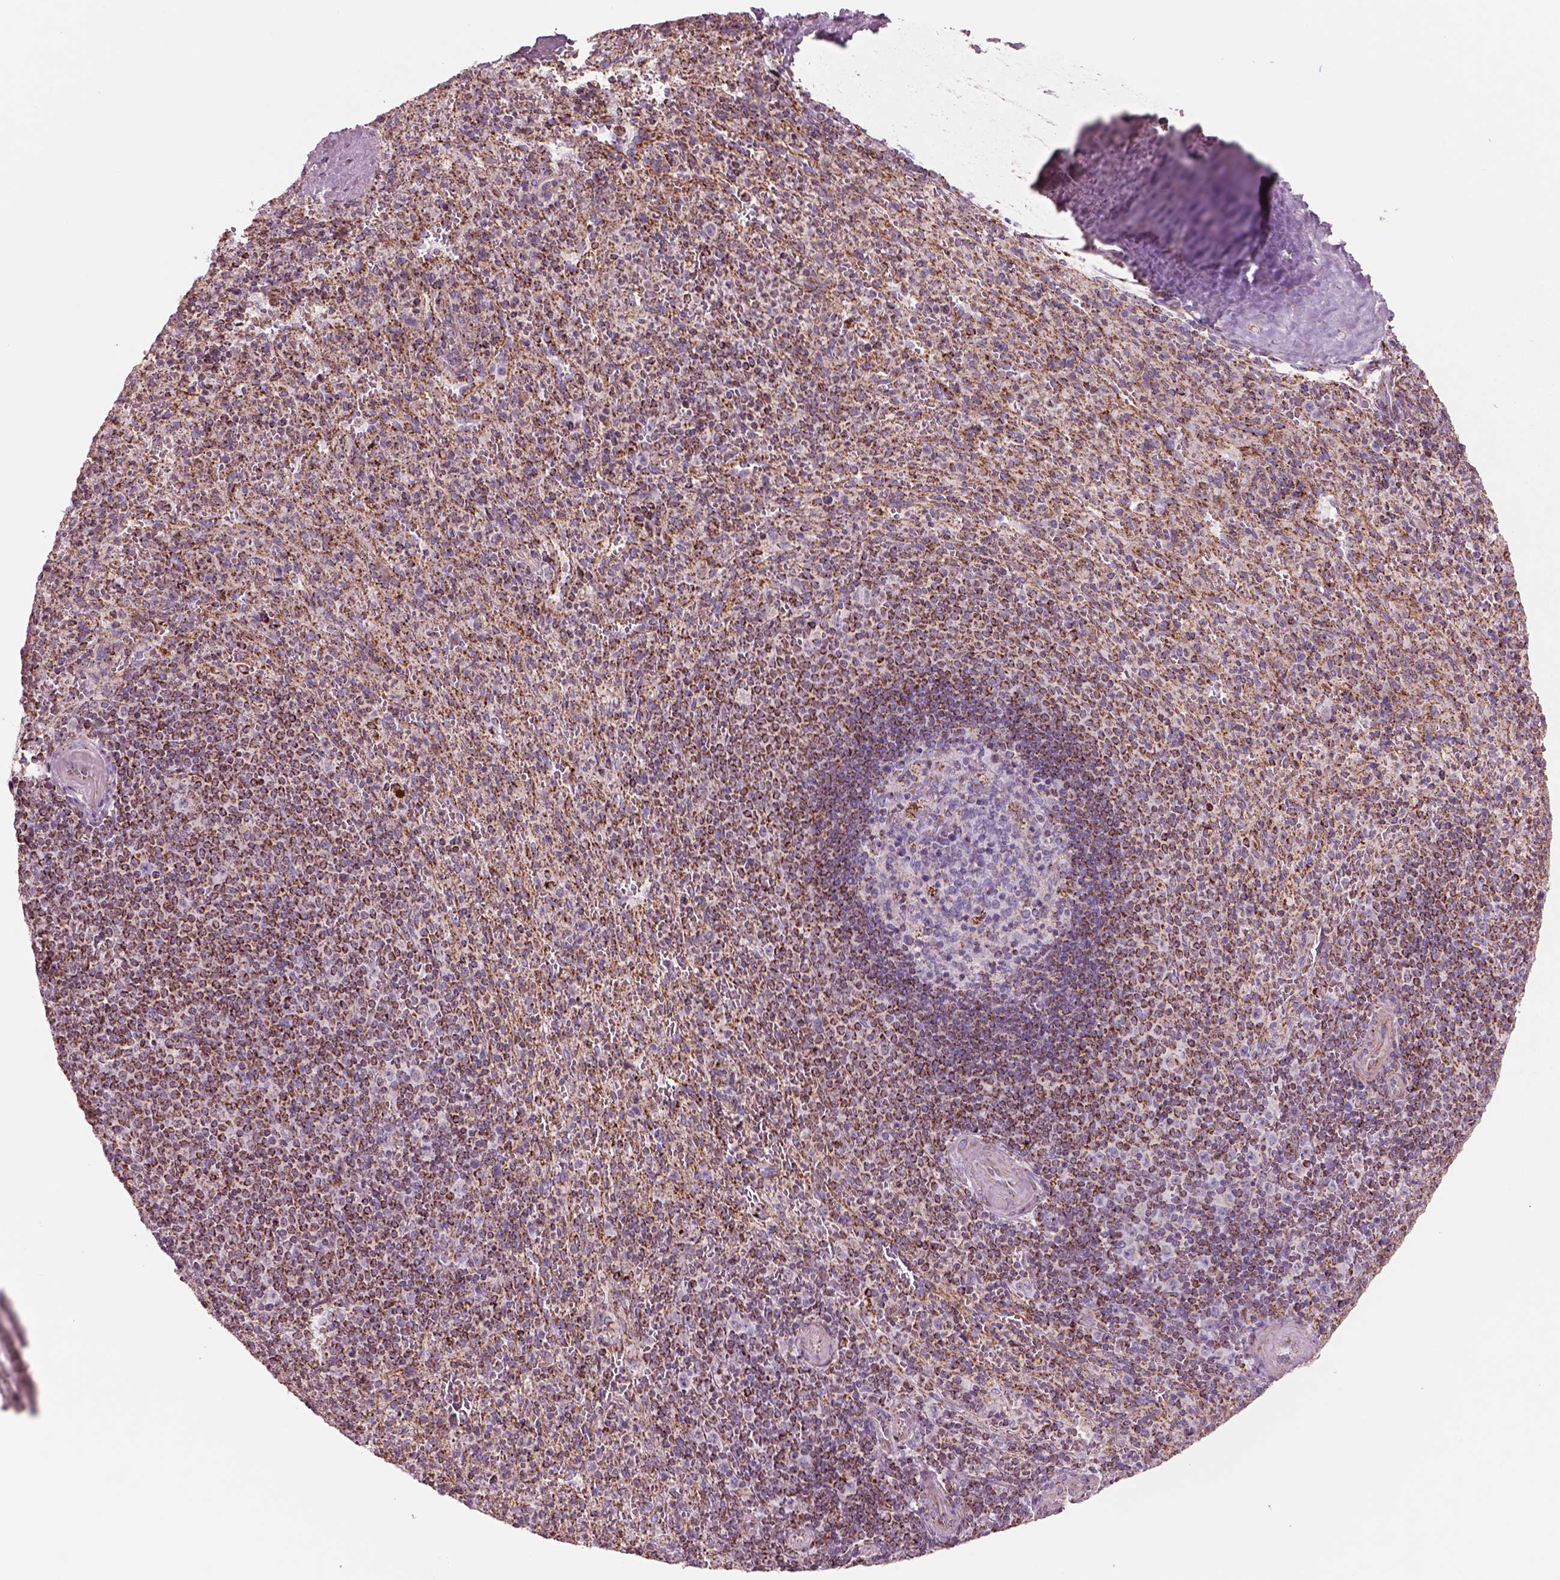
{"staining": {"intensity": "strong", "quantity": ">75%", "location": "cytoplasmic/membranous"}, "tissue": "spleen", "cell_type": "Cells in red pulp", "image_type": "normal", "snomed": [{"axis": "morphology", "description": "Normal tissue, NOS"}, {"axis": "topography", "description": "Spleen"}], "caption": "Protein expression analysis of benign spleen reveals strong cytoplasmic/membranous expression in approximately >75% of cells in red pulp. (brown staining indicates protein expression, while blue staining denotes nuclei).", "gene": "SLC25A24", "patient": {"sex": "male", "age": 57}}